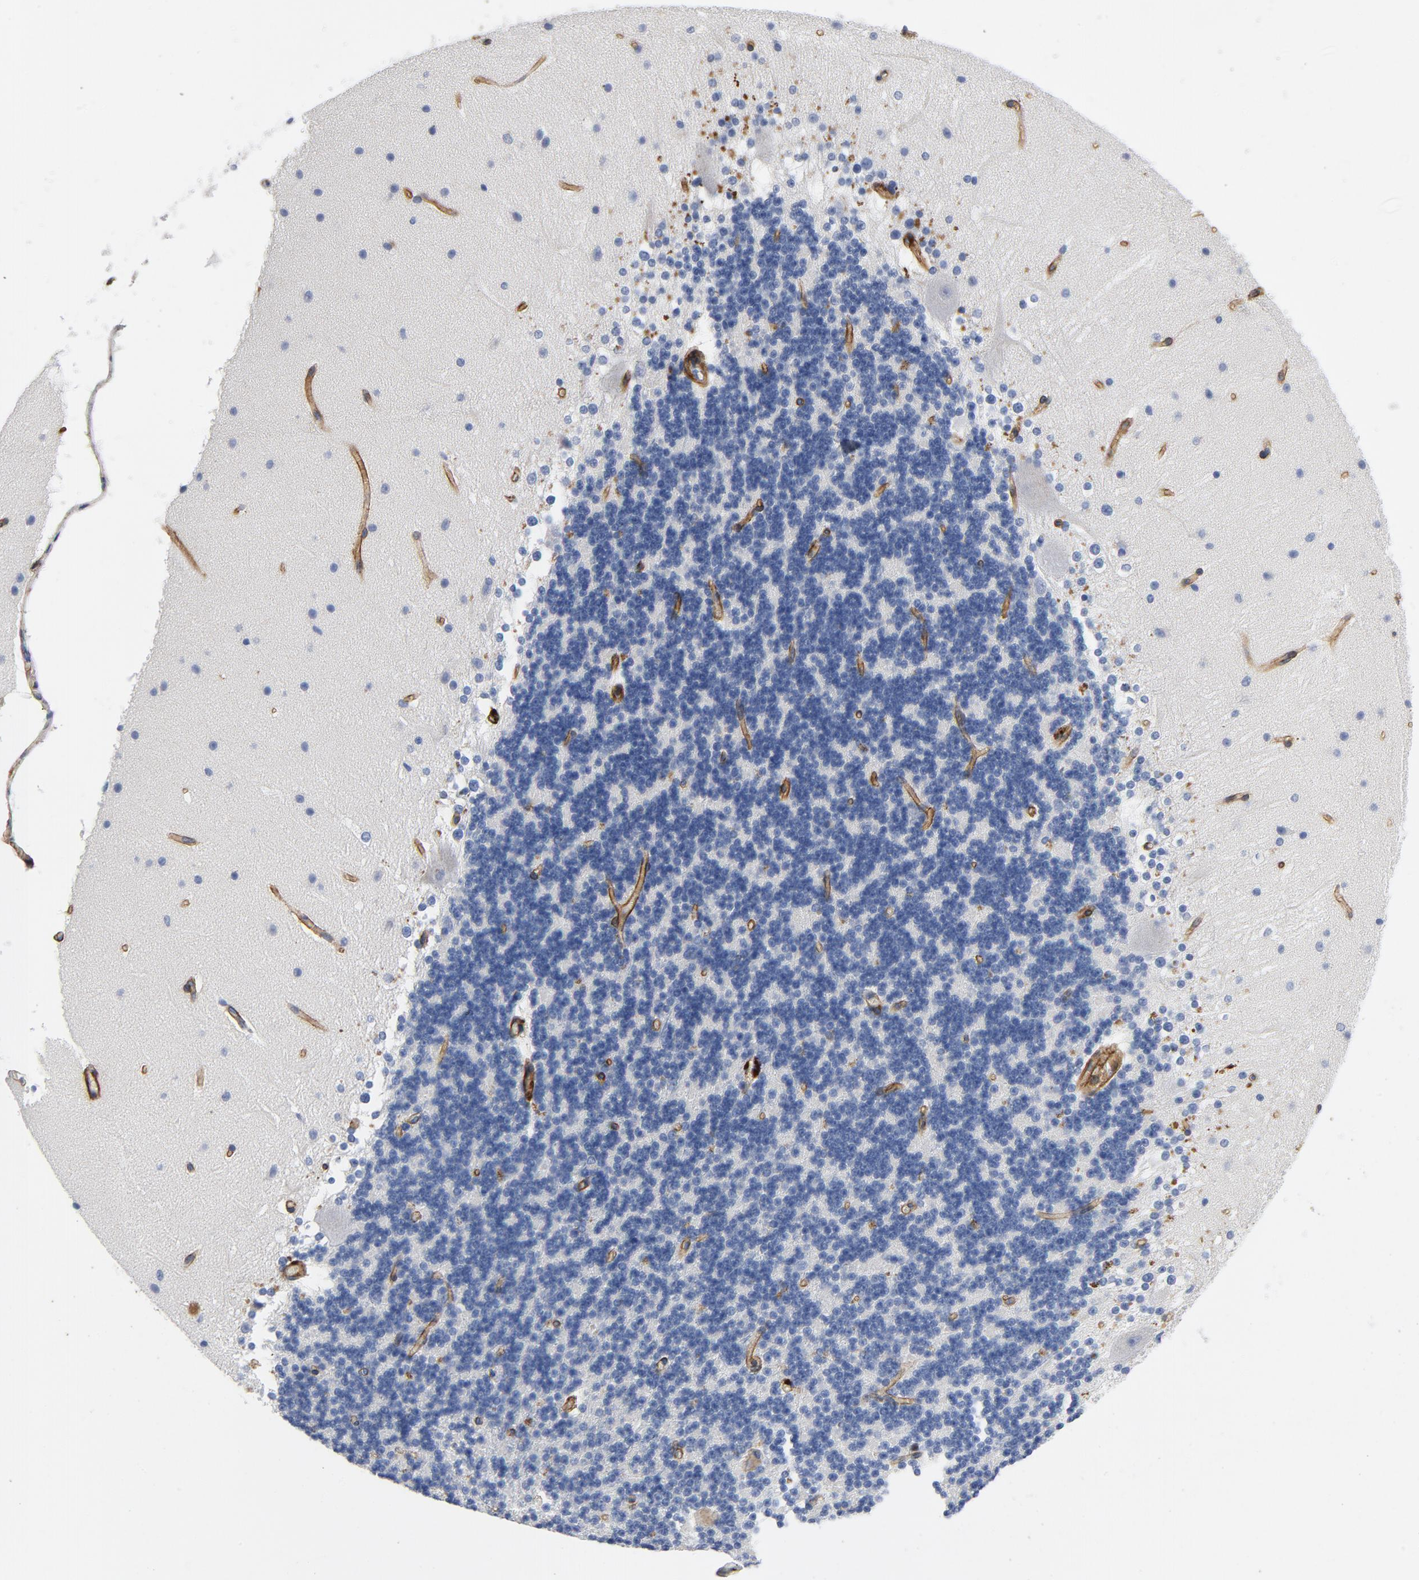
{"staining": {"intensity": "negative", "quantity": "none", "location": "none"}, "tissue": "cerebellum", "cell_type": "Cells in granular layer", "image_type": "normal", "snomed": [{"axis": "morphology", "description": "Normal tissue, NOS"}, {"axis": "topography", "description": "Cerebellum"}], "caption": "Protein analysis of benign cerebellum reveals no significant expression in cells in granular layer. Brightfield microscopy of immunohistochemistry stained with DAB (3,3'-diaminobenzidine) (brown) and hematoxylin (blue), captured at high magnification.", "gene": "LAMC1", "patient": {"sex": "female", "age": 19}}